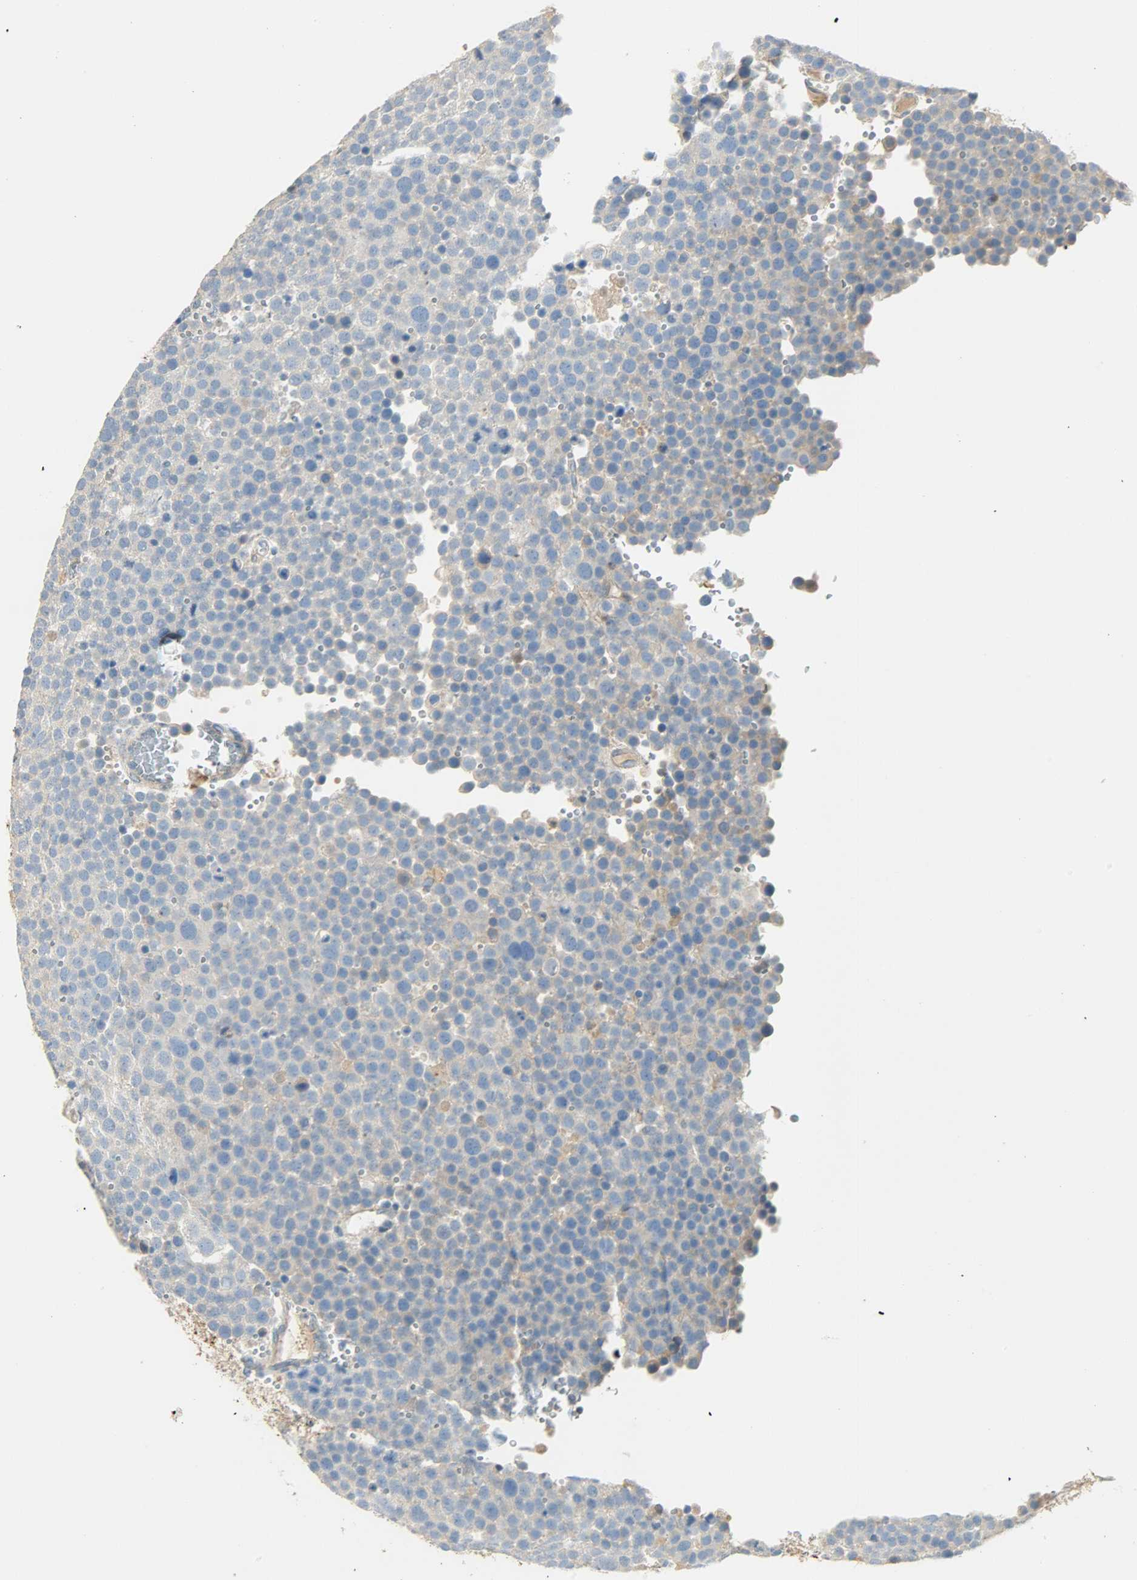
{"staining": {"intensity": "weak", "quantity": "25%-75%", "location": "cytoplasmic/membranous"}, "tissue": "testis cancer", "cell_type": "Tumor cells", "image_type": "cancer", "snomed": [{"axis": "morphology", "description": "Seminoma, NOS"}, {"axis": "topography", "description": "Testis"}], "caption": "Protein staining of testis cancer tissue demonstrates weak cytoplasmic/membranous expression in approximately 25%-75% of tumor cells.", "gene": "NNT", "patient": {"sex": "male", "age": 71}}